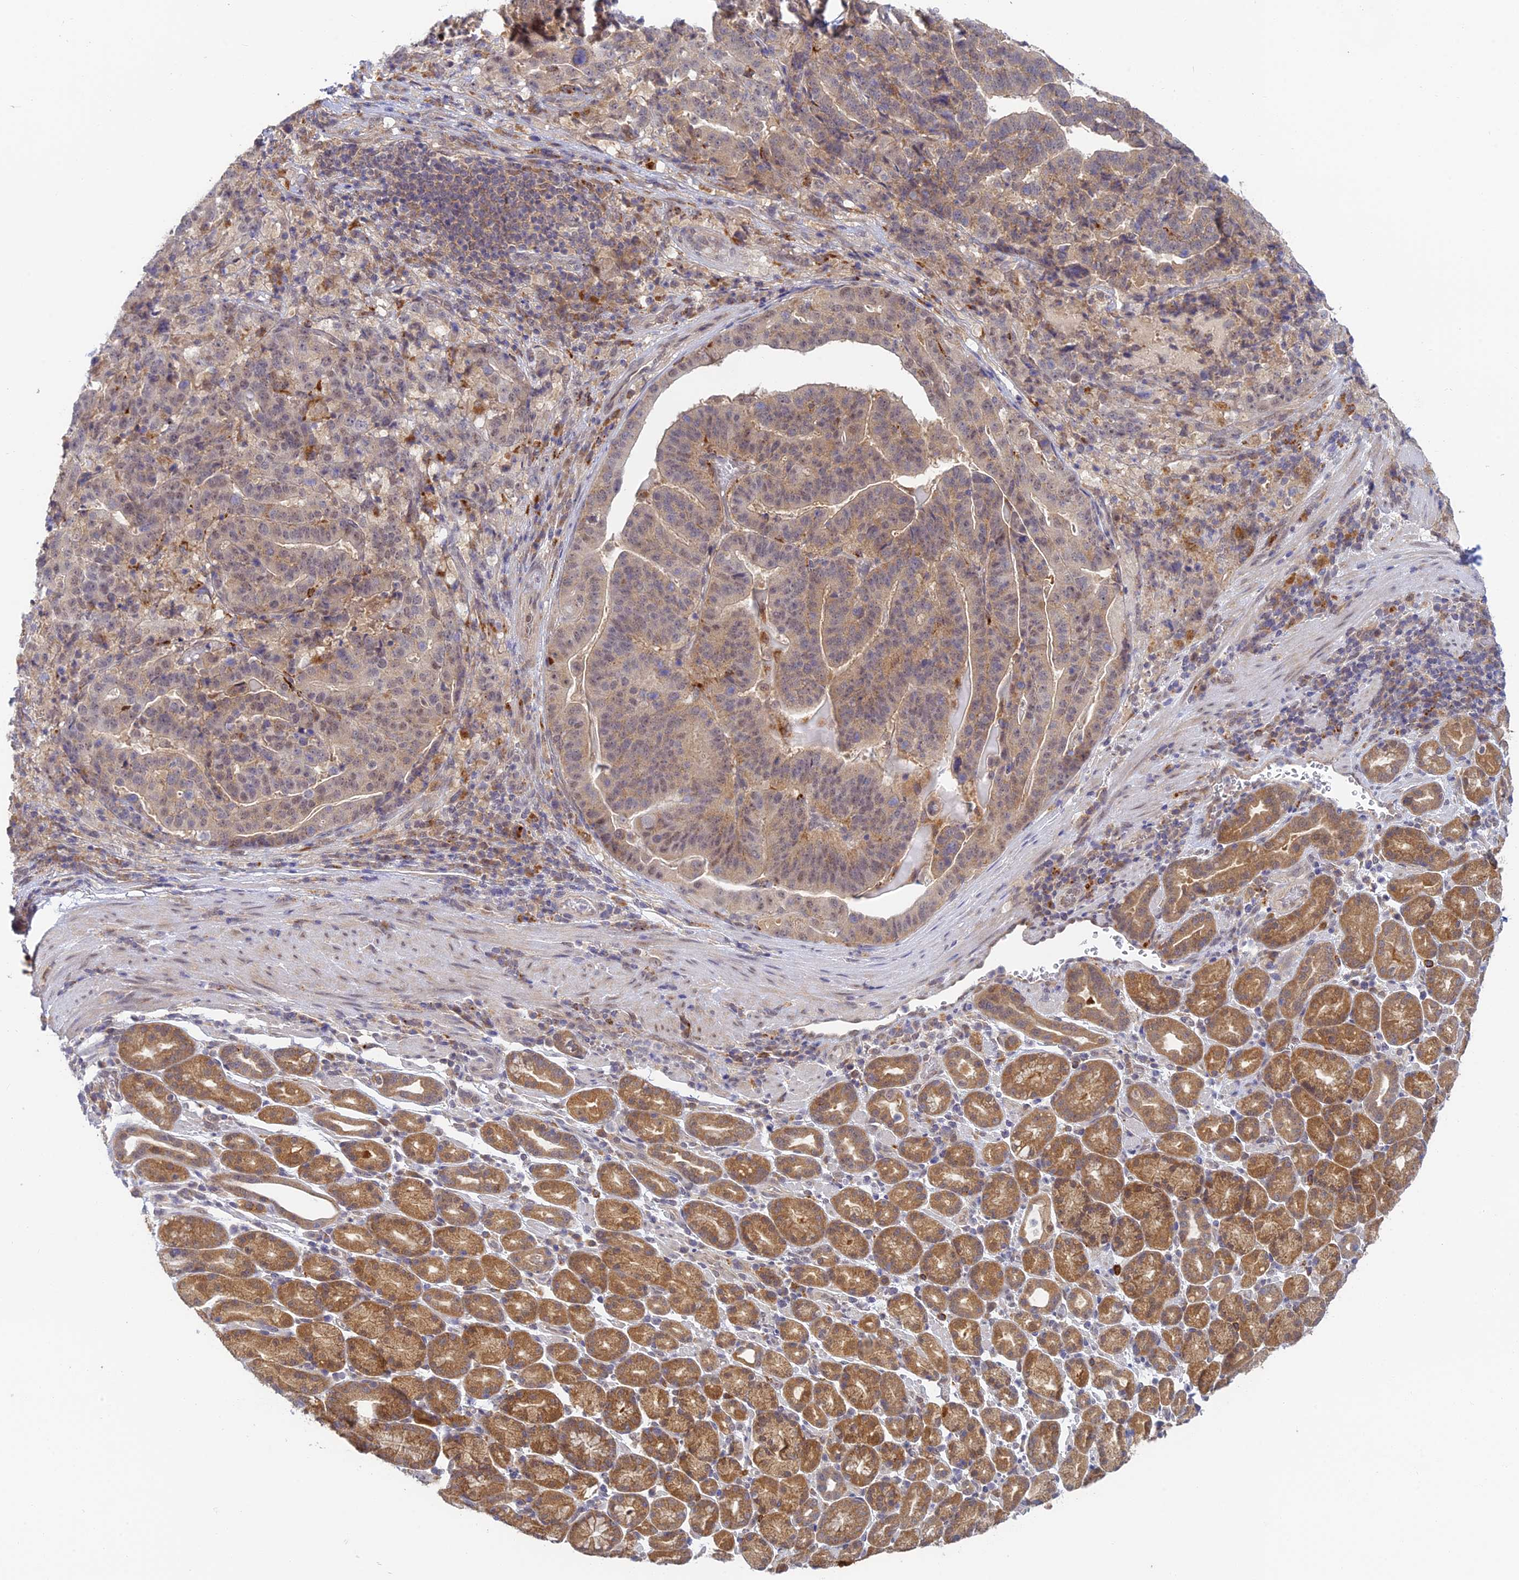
{"staining": {"intensity": "weak", "quantity": "25%-75%", "location": "nuclear"}, "tissue": "stomach cancer", "cell_type": "Tumor cells", "image_type": "cancer", "snomed": [{"axis": "morphology", "description": "Adenocarcinoma, NOS"}, {"axis": "topography", "description": "Stomach"}], "caption": "Immunohistochemistry (DAB) staining of human stomach cancer (adenocarcinoma) displays weak nuclear protein staining in approximately 25%-75% of tumor cells.", "gene": "SKIC8", "patient": {"sex": "male", "age": 48}}